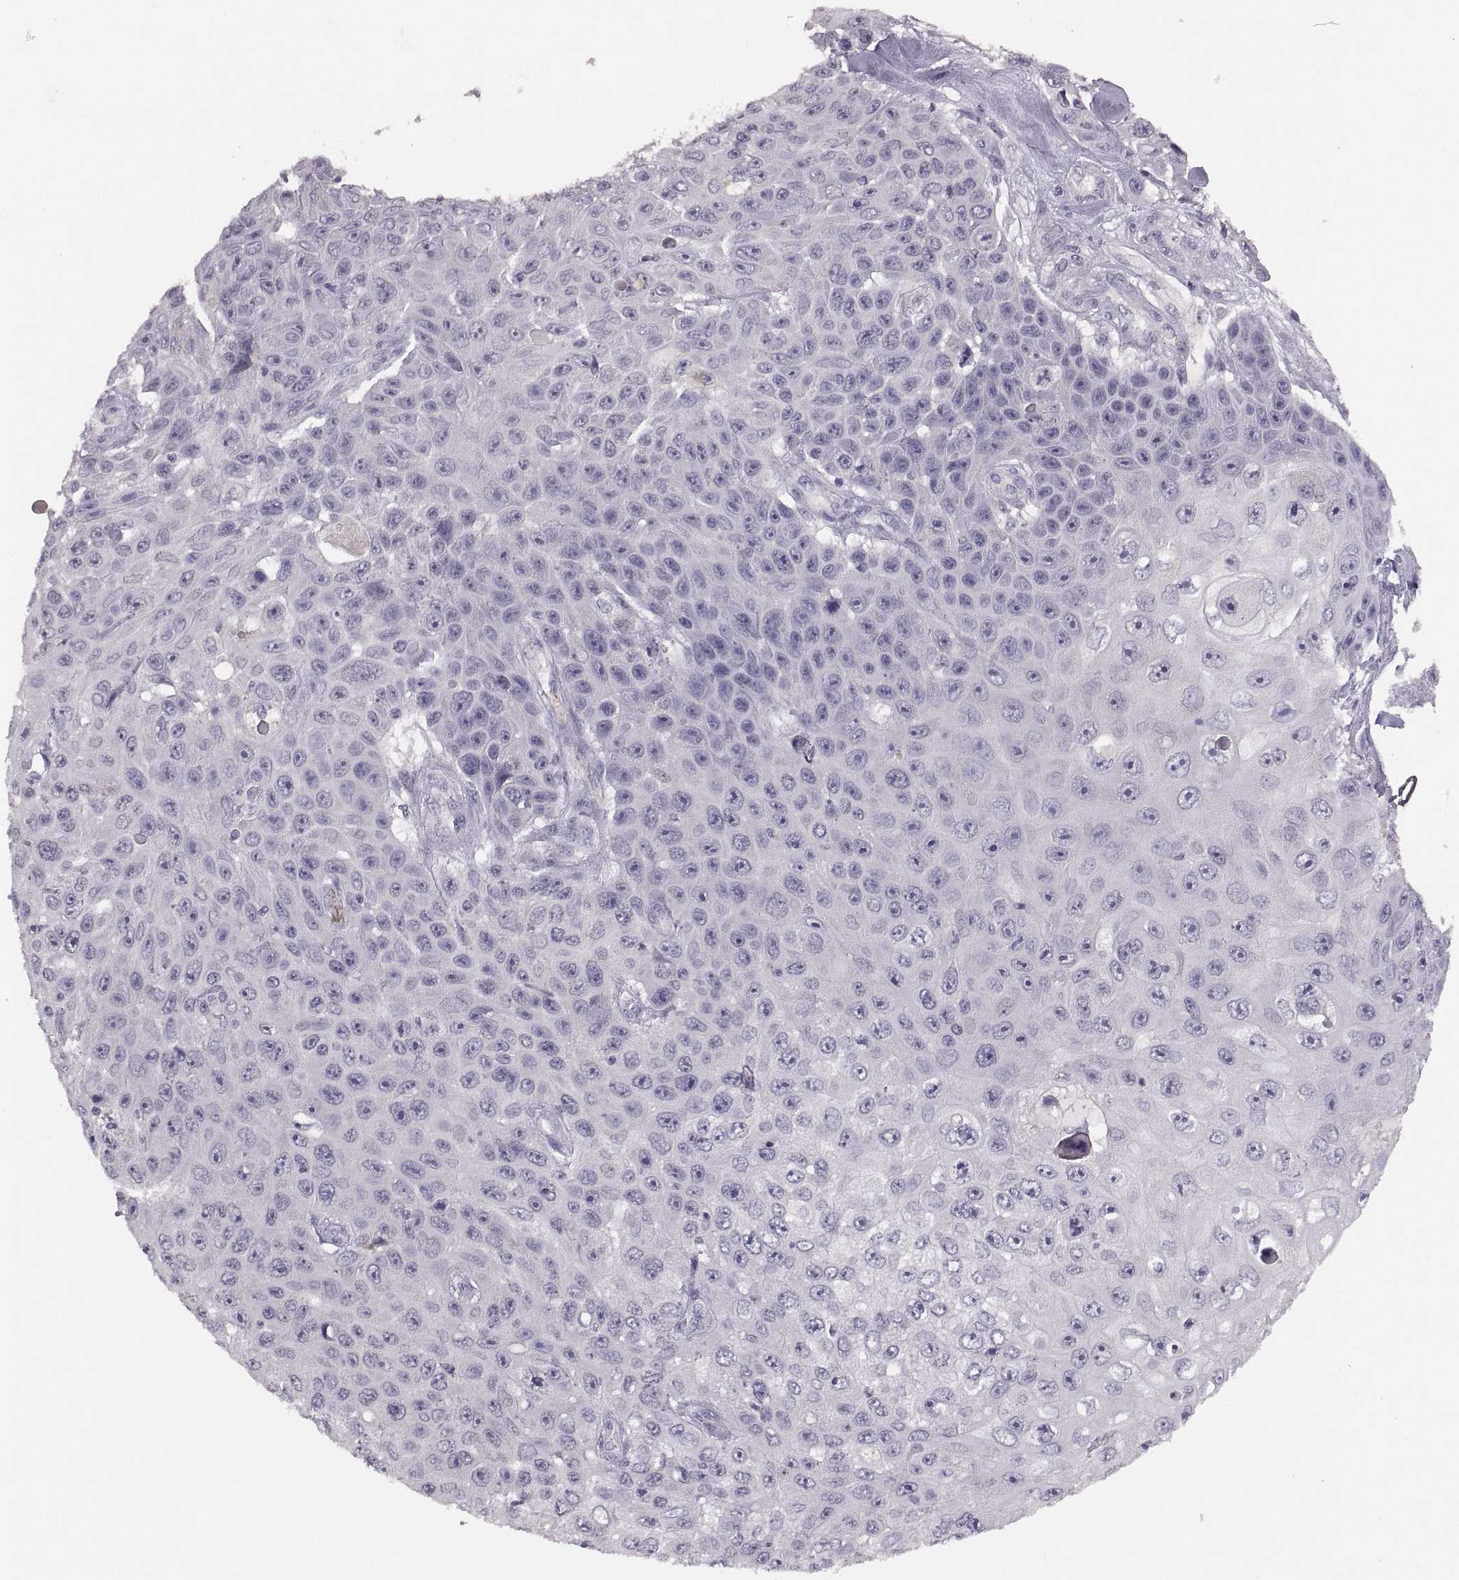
{"staining": {"intensity": "negative", "quantity": "none", "location": "none"}, "tissue": "skin cancer", "cell_type": "Tumor cells", "image_type": "cancer", "snomed": [{"axis": "morphology", "description": "Squamous cell carcinoma, NOS"}, {"axis": "topography", "description": "Skin"}], "caption": "Tumor cells are negative for protein expression in human skin cancer (squamous cell carcinoma).", "gene": "CDH2", "patient": {"sex": "male", "age": 82}}